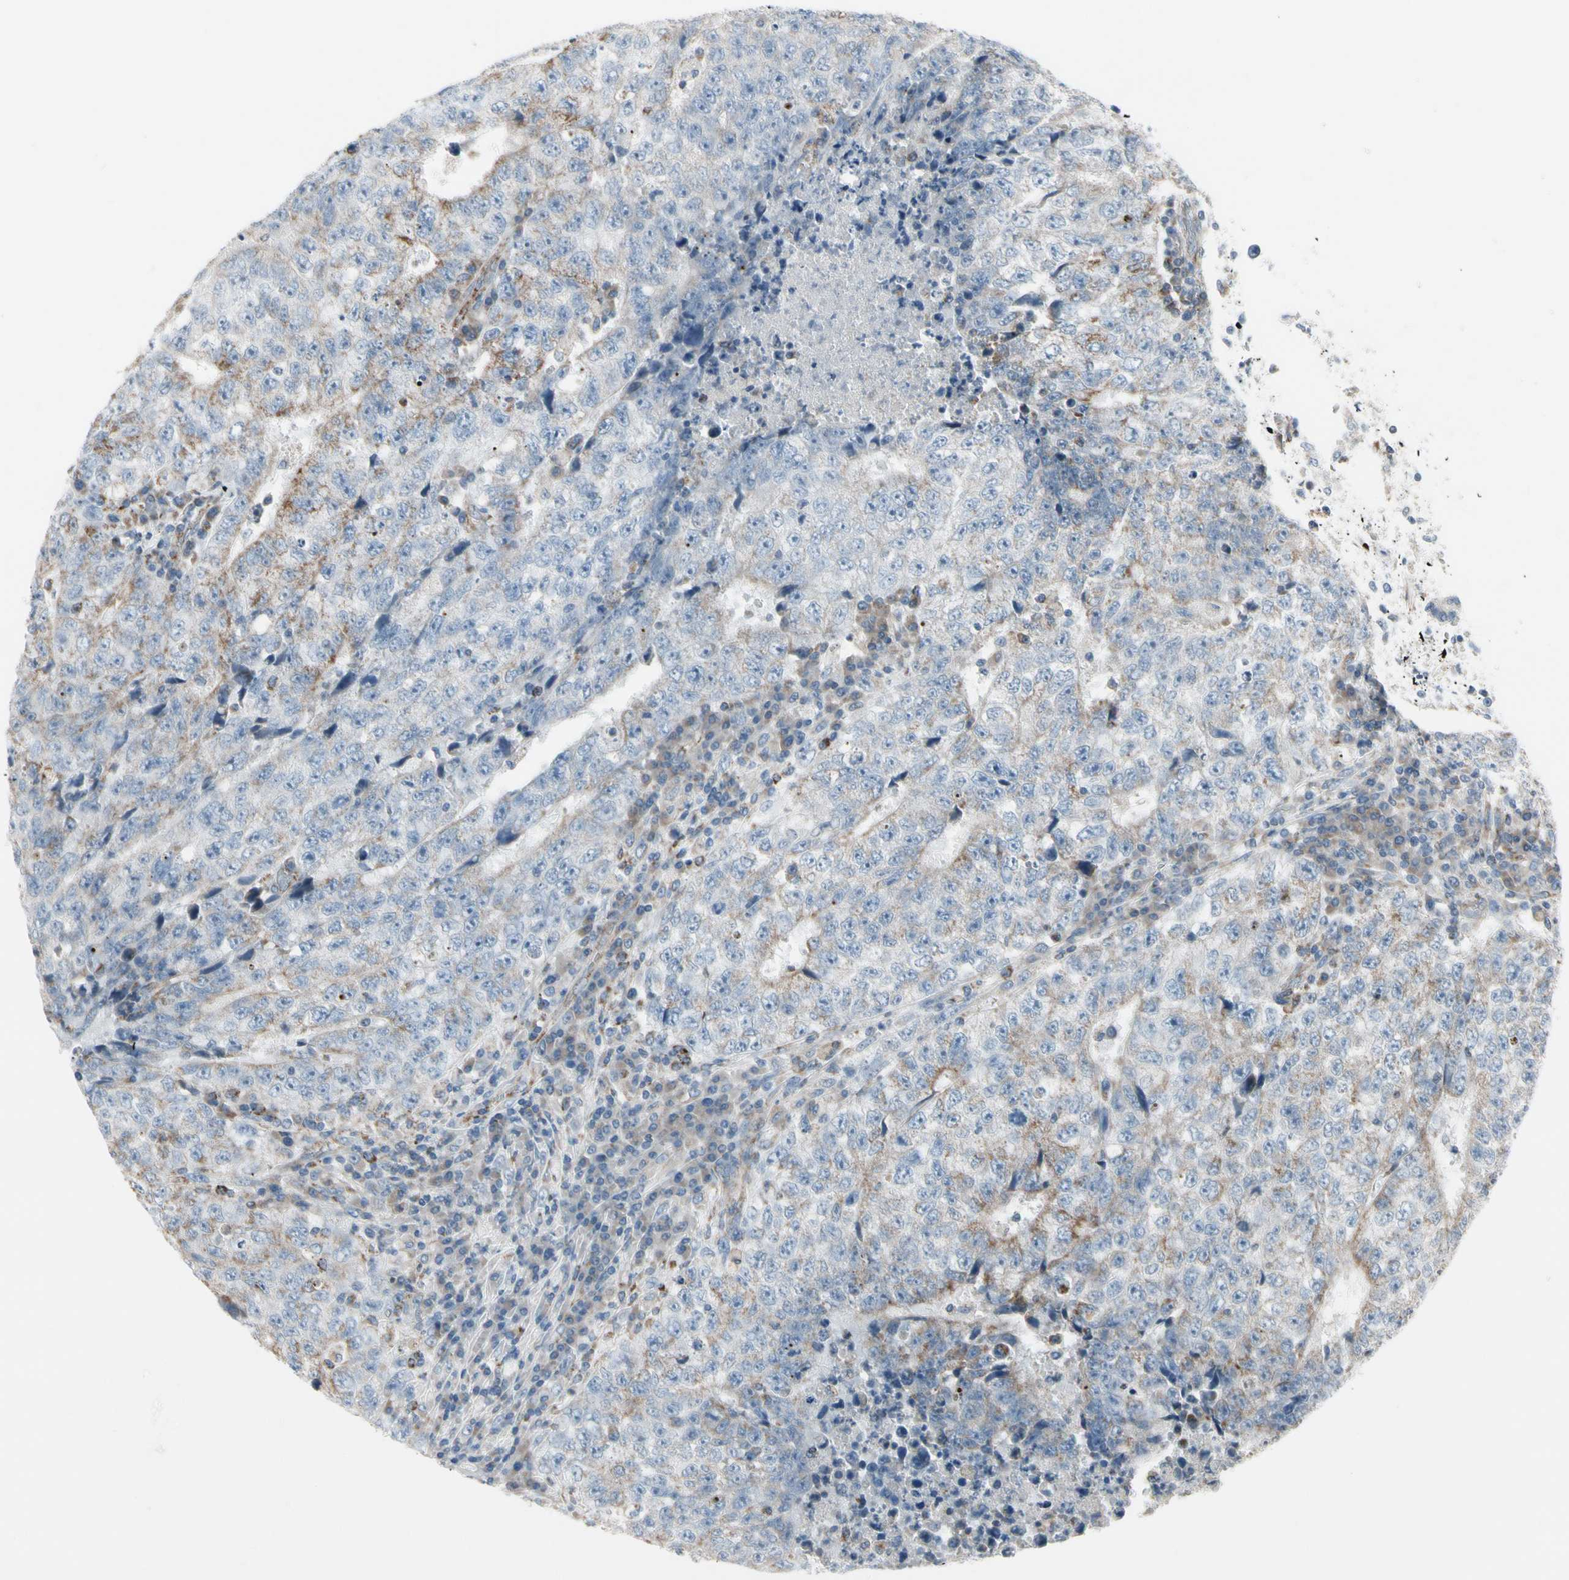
{"staining": {"intensity": "weak", "quantity": ">75%", "location": "cytoplasmic/membranous"}, "tissue": "testis cancer", "cell_type": "Tumor cells", "image_type": "cancer", "snomed": [{"axis": "morphology", "description": "Necrosis, NOS"}, {"axis": "morphology", "description": "Carcinoma, Embryonal, NOS"}, {"axis": "topography", "description": "Testis"}], "caption": "Human testis cancer stained for a protein (brown) exhibits weak cytoplasmic/membranous positive positivity in about >75% of tumor cells.", "gene": "CPT1A", "patient": {"sex": "male", "age": 19}}